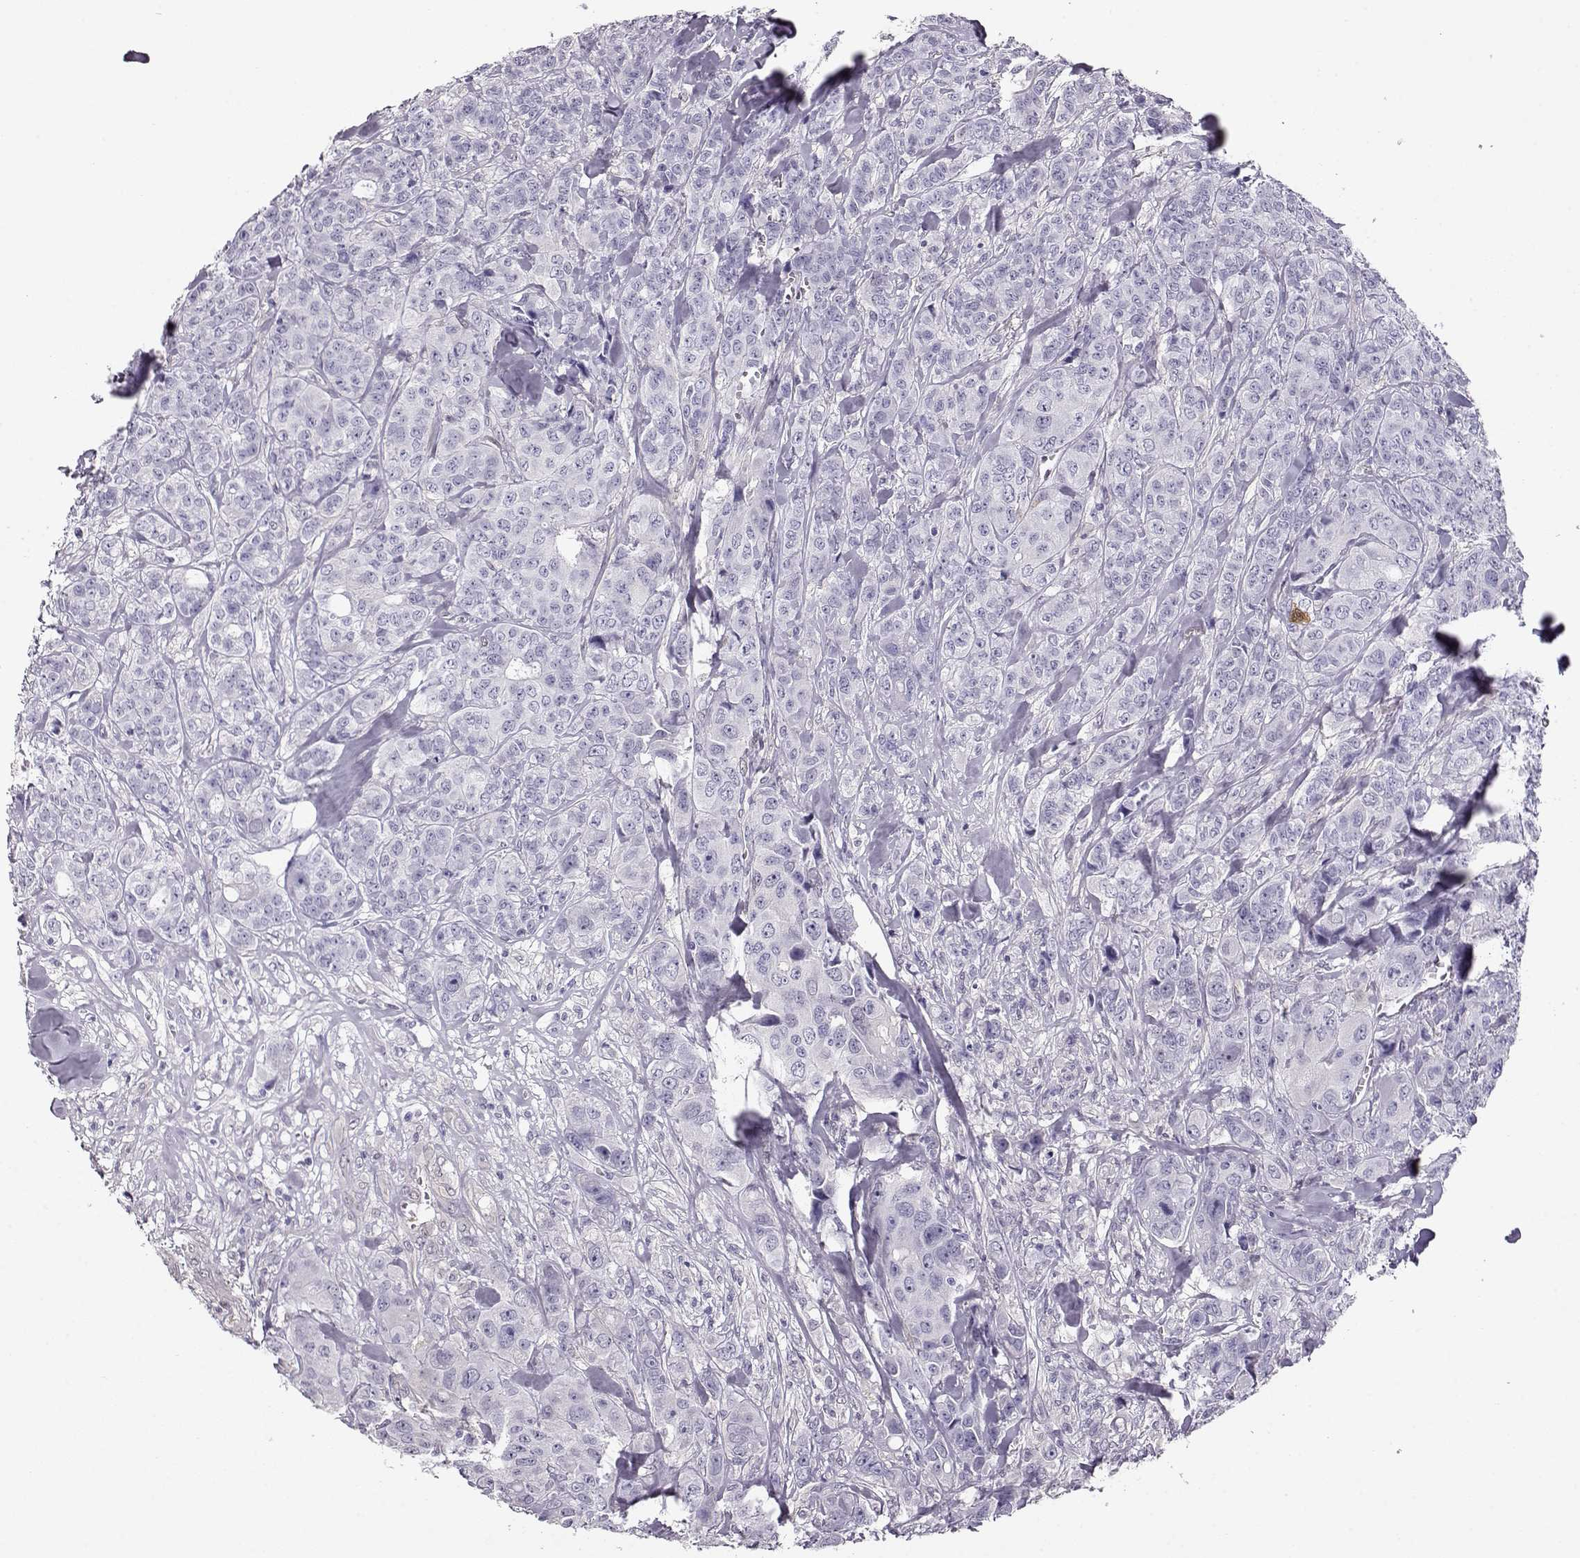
{"staining": {"intensity": "negative", "quantity": "none", "location": "none"}, "tissue": "breast cancer", "cell_type": "Tumor cells", "image_type": "cancer", "snomed": [{"axis": "morphology", "description": "Duct carcinoma"}, {"axis": "topography", "description": "Breast"}], "caption": "IHC of human intraductal carcinoma (breast) demonstrates no staining in tumor cells. (DAB (3,3'-diaminobenzidine) immunohistochemistry (IHC) with hematoxylin counter stain).", "gene": "CCR8", "patient": {"sex": "female", "age": 43}}